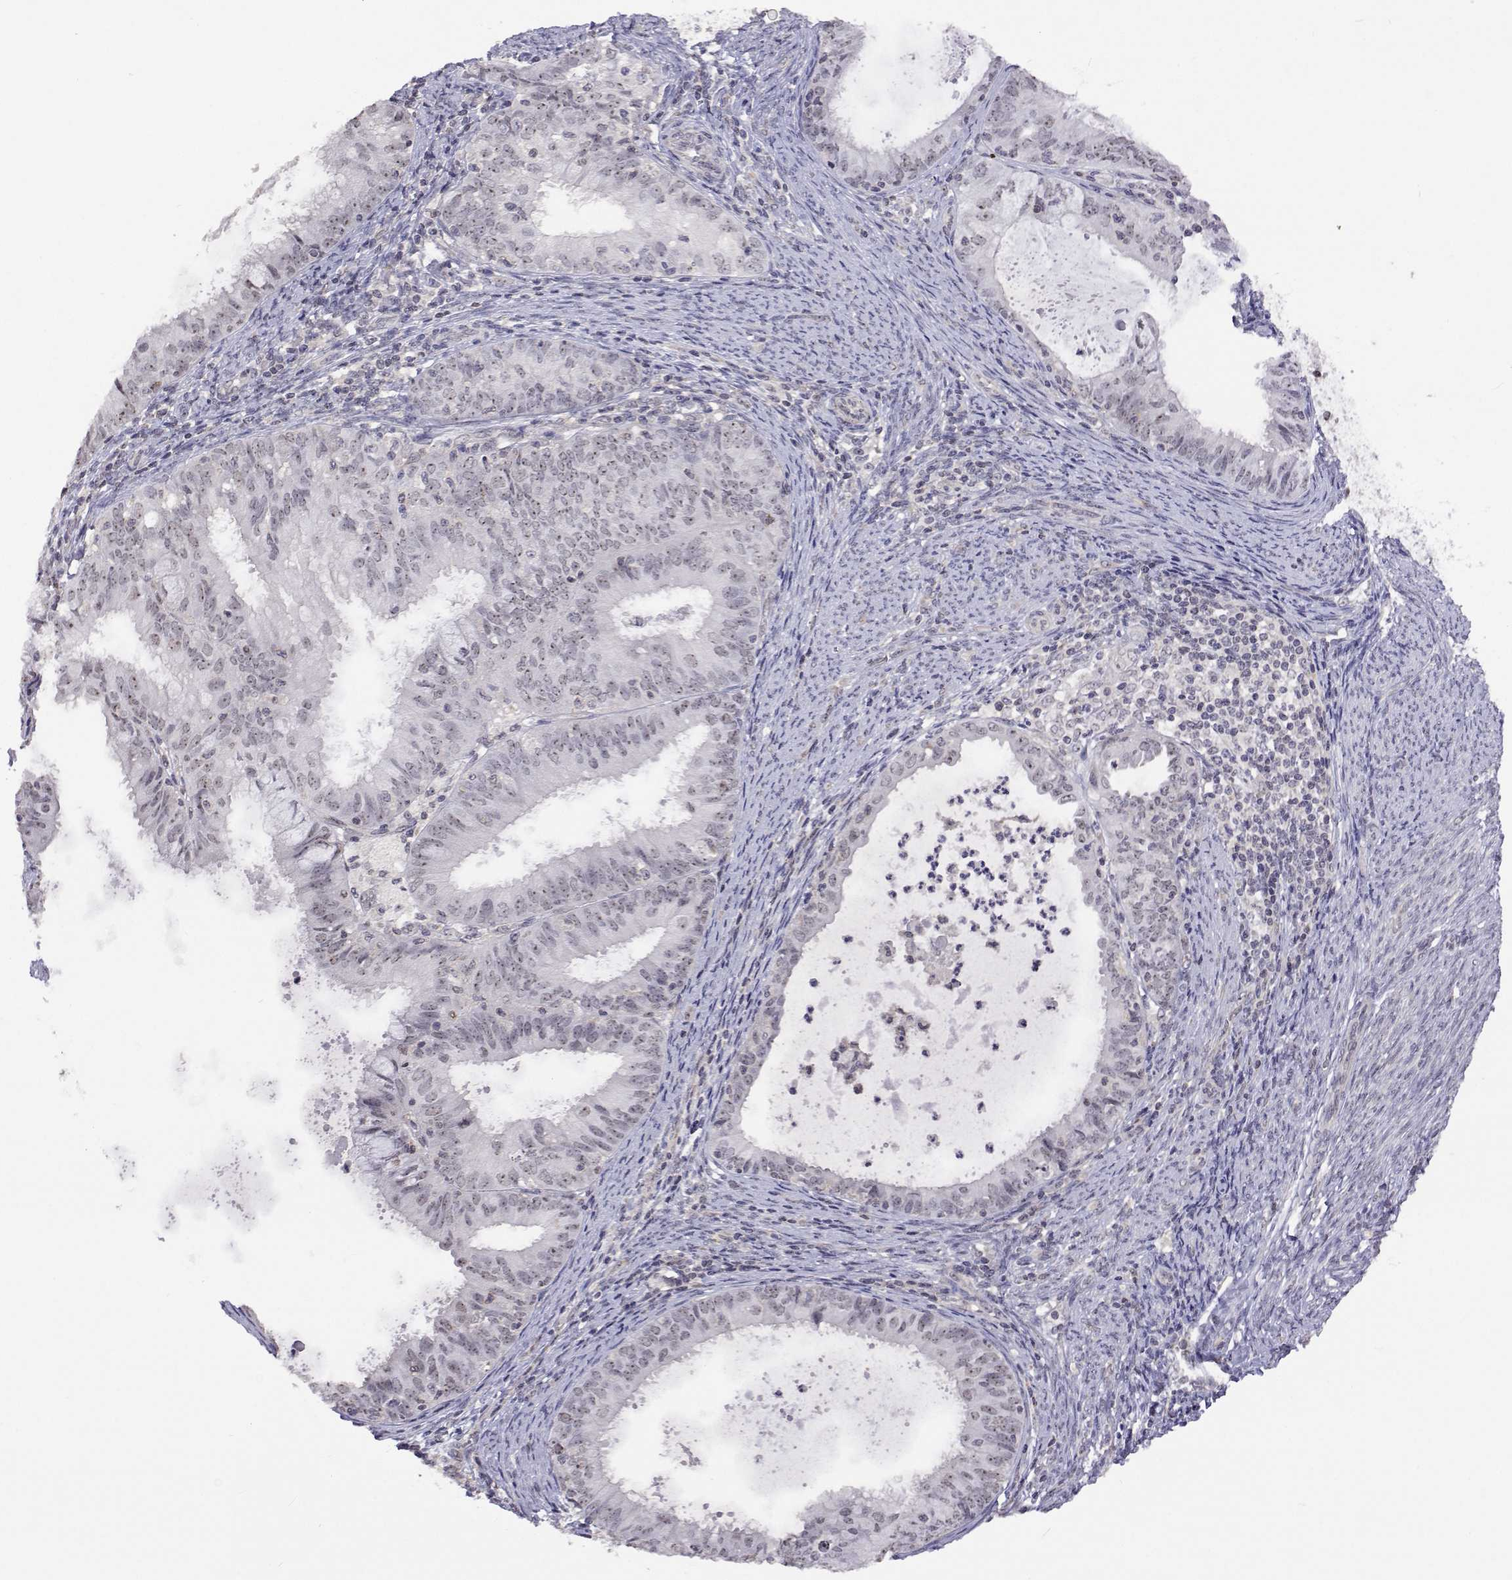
{"staining": {"intensity": "negative", "quantity": "none", "location": "none"}, "tissue": "endometrial cancer", "cell_type": "Tumor cells", "image_type": "cancer", "snomed": [{"axis": "morphology", "description": "Adenocarcinoma, NOS"}, {"axis": "topography", "description": "Endometrium"}], "caption": "This is a micrograph of immunohistochemistry staining of endometrial cancer (adenocarcinoma), which shows no positivity in tumor cells.", "gene": "NHP2", "patient": {"sex": "female", "age": 57}}